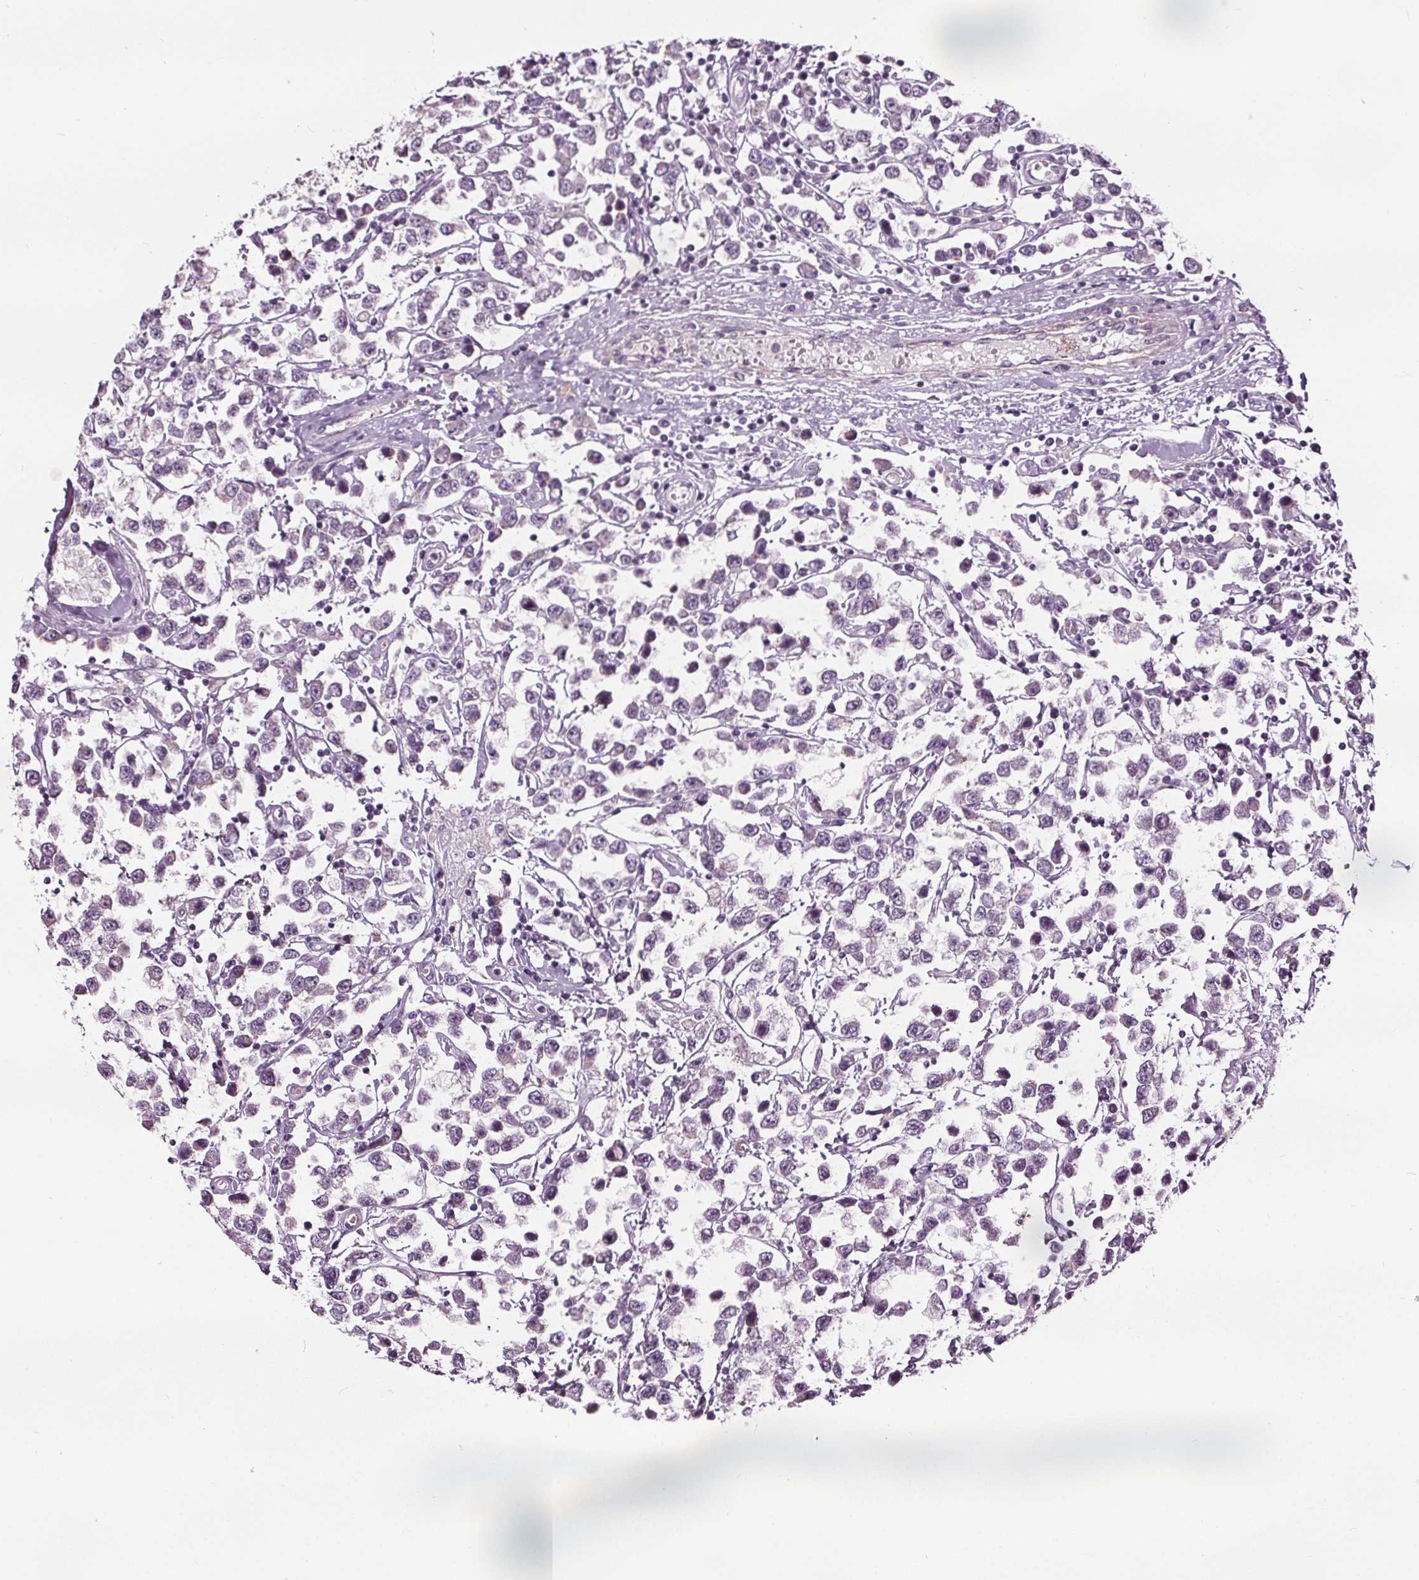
{"staining": {"intensity": "negative", "quantity": "none", "location": "none"}, "tissue": "testis cancer", "cell_type": "Tumor cells", "image_type": "cancer", "snomed": [{"axis": "morphology", "description": "Seminoma, NOS"}, {"axis": "topography", "description": "Testis"}], "caption": "DAB (3,3'-diaminobenzidine) immunohistochemical staining of human testis cancer (seminoma) exhibits no significant positivity in tumor cells.", "gene": "RASA1", "patient": {"sex": "male", "age": 34}}